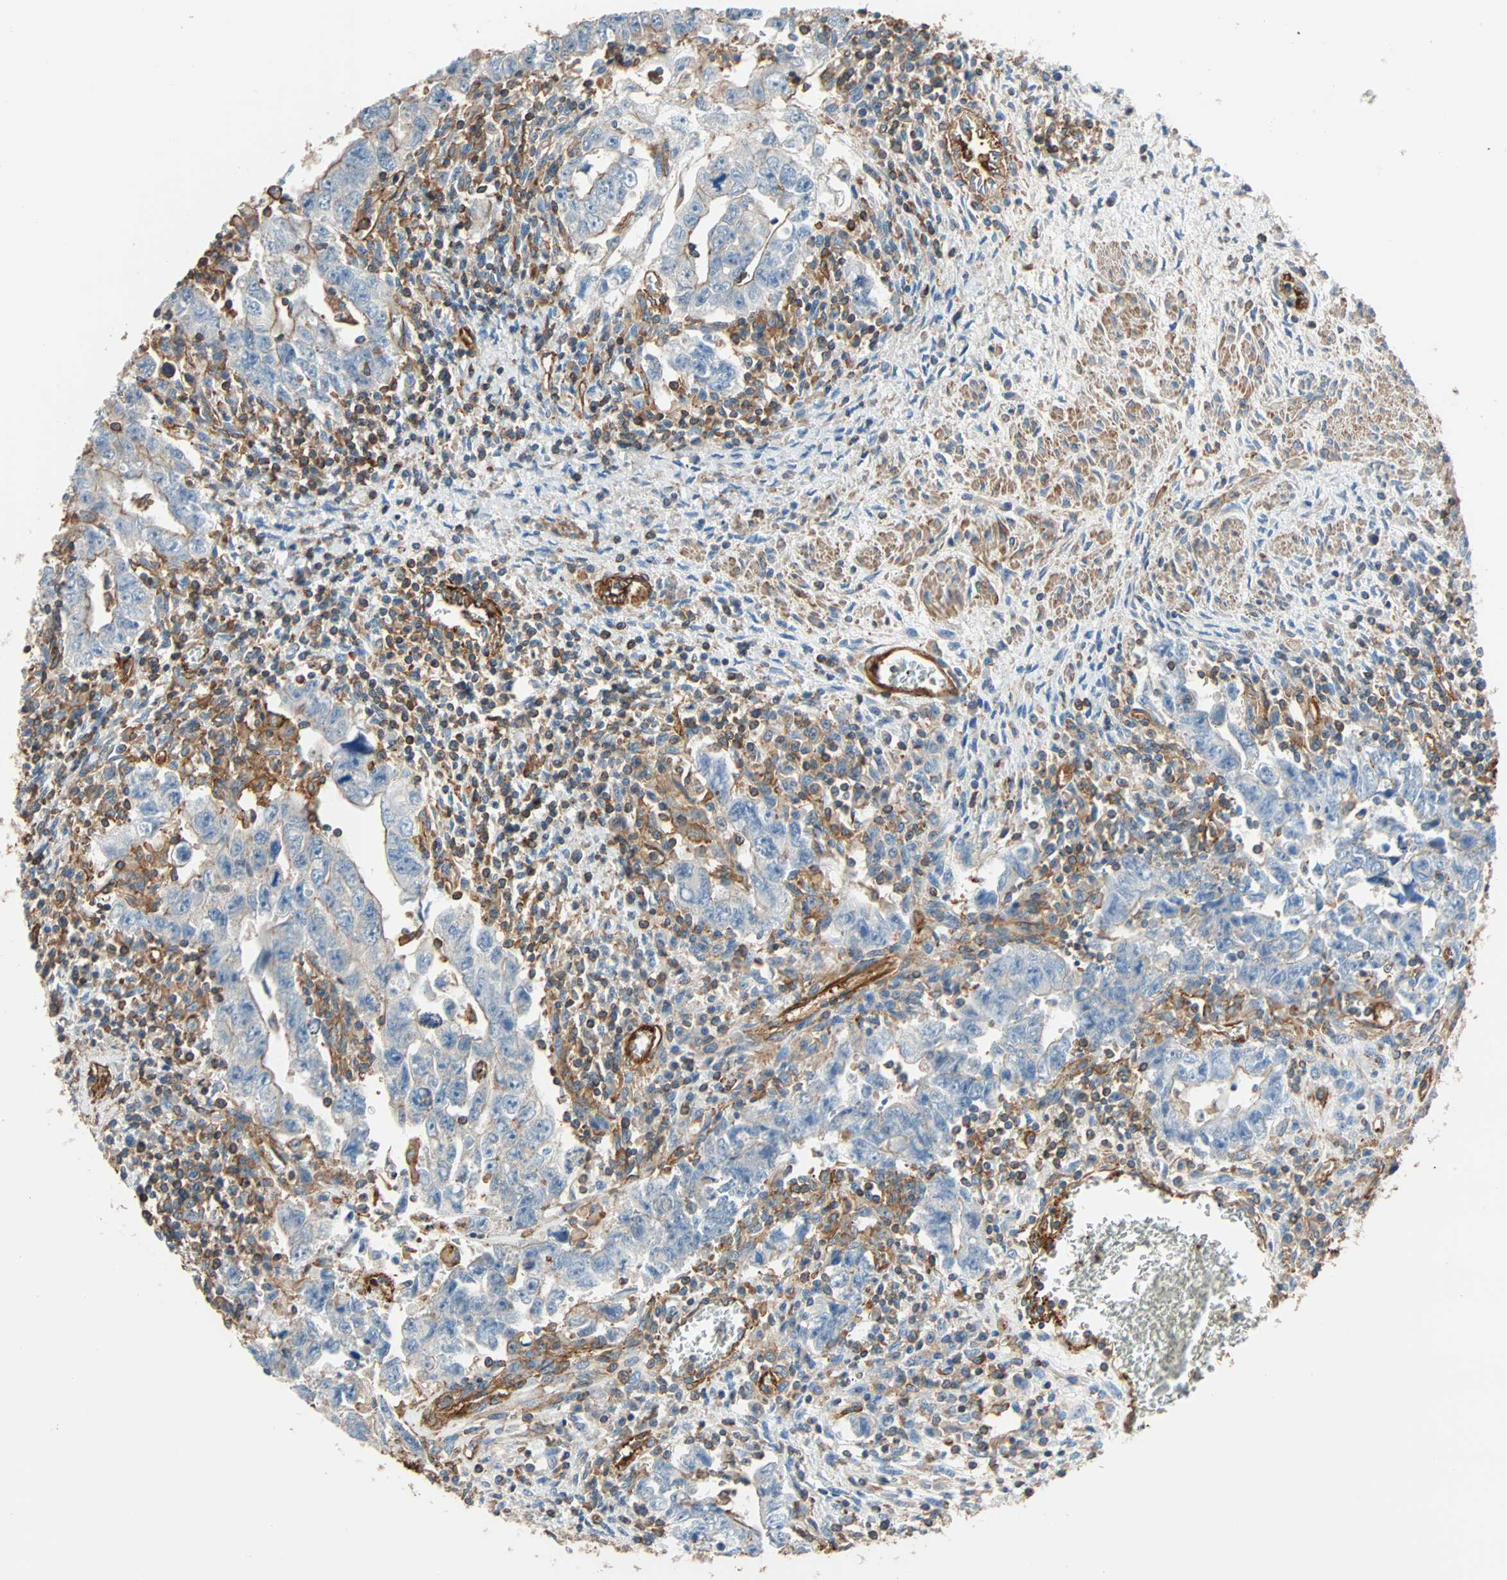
{"staining": {"intensity": "negative", "quantity": "none", "location": "none"}, "tissue": "testis cancer", "cell_type": "Tumor cells", "image_type": "cancer", "snomed": [{"axis": "morphology", "description": "Carcinoma, Embryonal, NOS"}, {"axis": "topography", "description": "Testis"}], "caption": "A high-resolution image shows immunohistochemistry staining of testis cancer (embryonal carcinoma), which demonstrates no significant expression in tumor cells.", "gene": "GALNT10", "patient": {"sex": "male", "age": 28}}